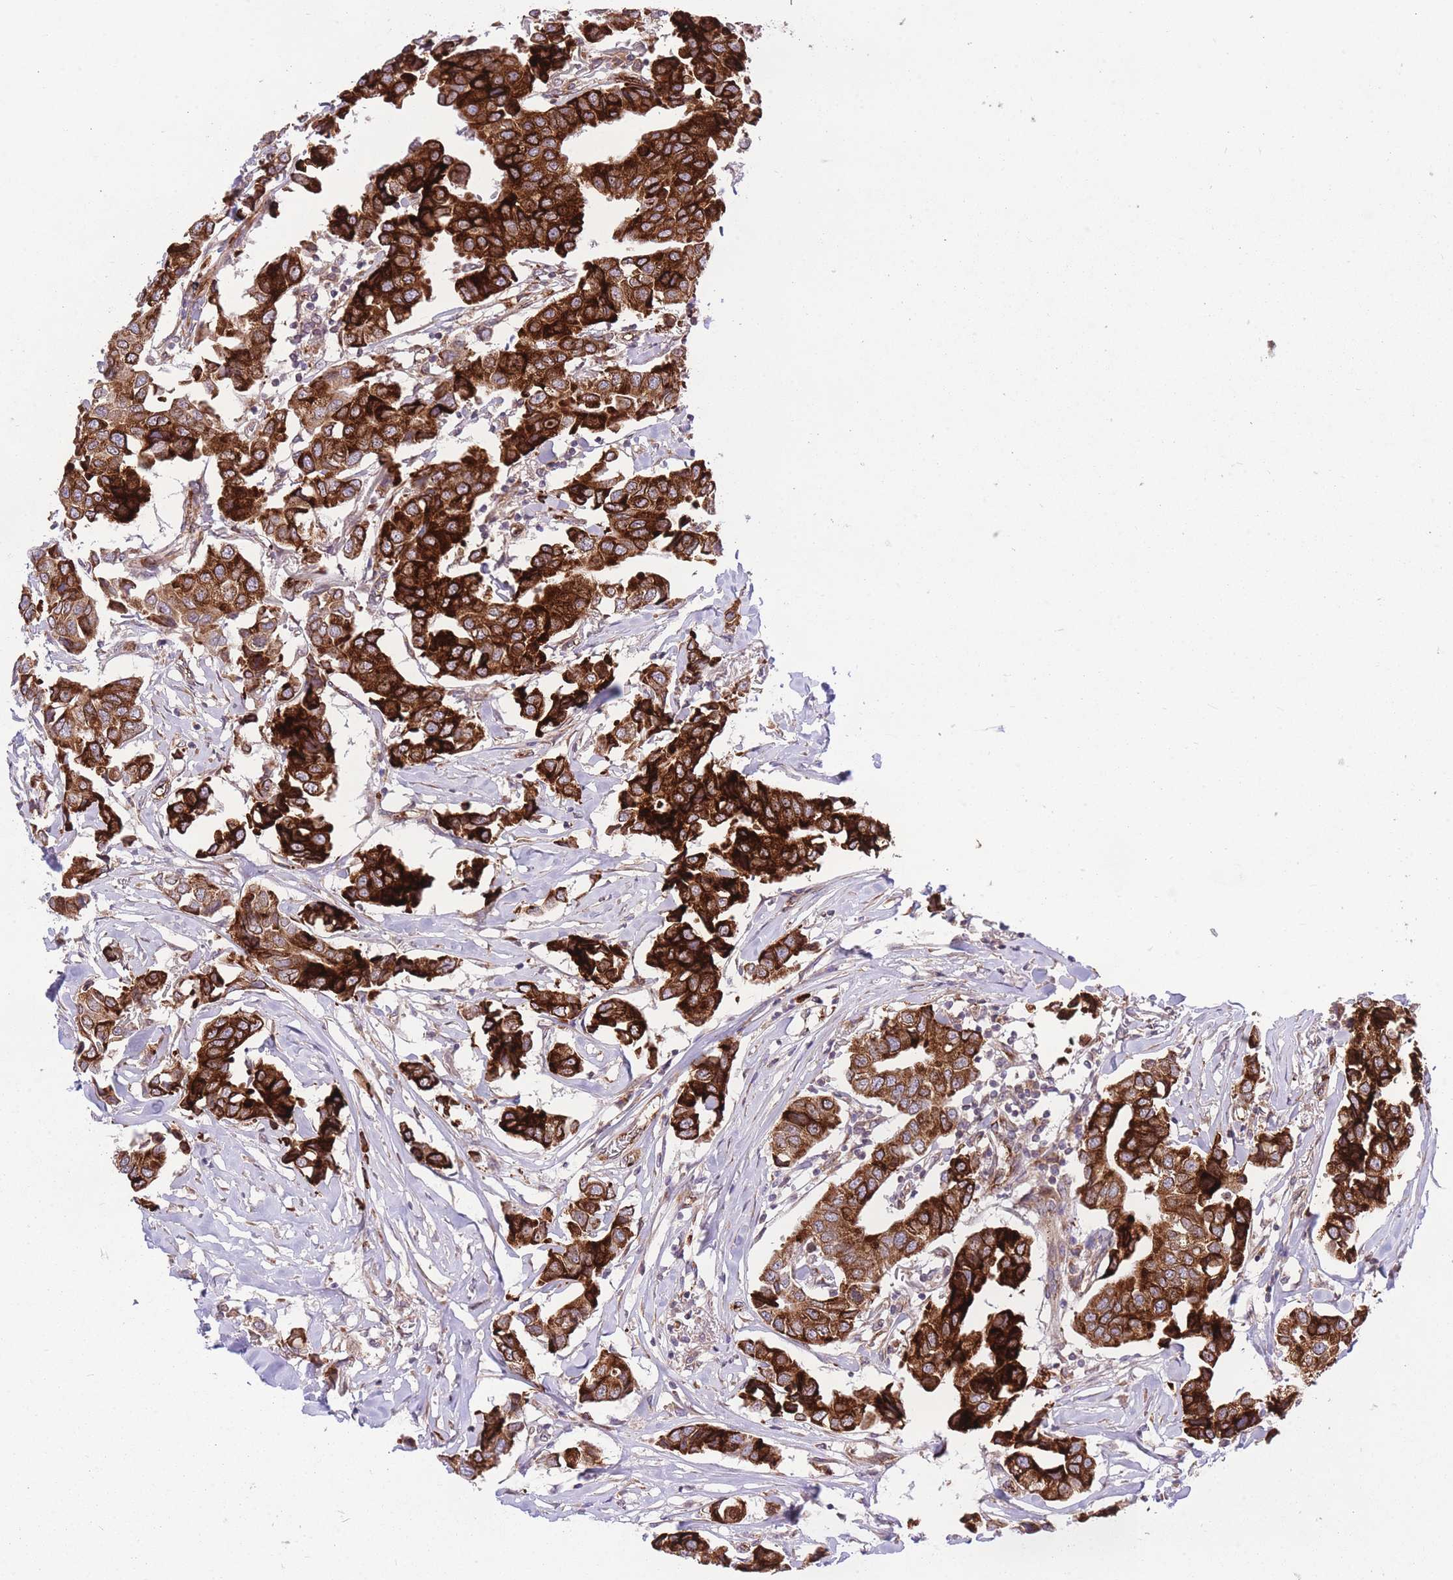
{"staining": {"intensity": "strong", "quantity": "25%-75%", "location": "cytoplasmic/membranous"}, "tissue": "breast cancer", "cell_type": "Tumor cells", "image_type": "cancer", "snomed": [{"axis": "morphology", "description": "Duct carcinoma"}, {"axis": "topography", "description": "Breast"}], "caption": "Human breast invasive ductal carcinoma stained with a brown dye displays strong cytoplasmic/membranous positive positivity in about 25%-75% of tumor cells.", "gene": "CISH", "patient": {"sex": "female", "age": 80}}